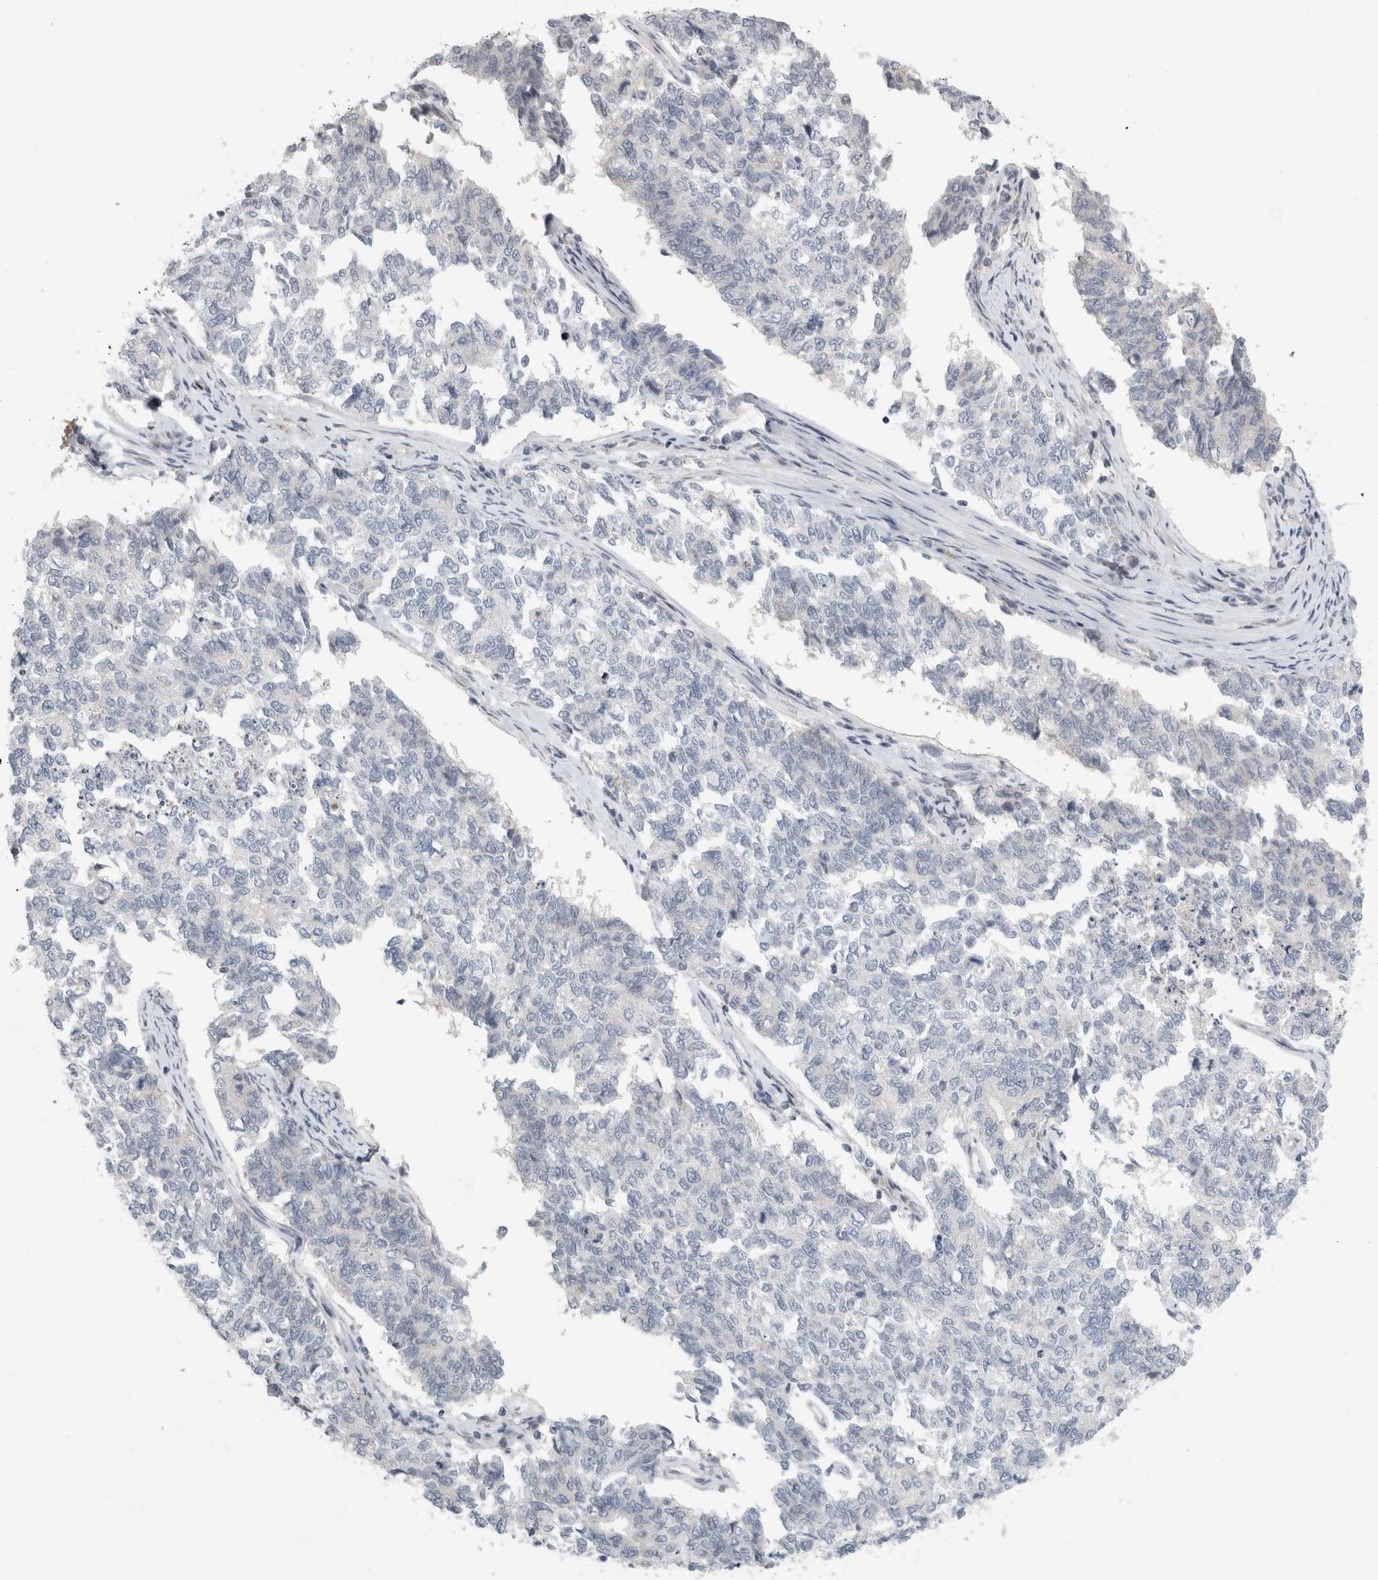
{"staining": {"intensity": "negative", "quantity": "none", "location": "none"}, "tissue": "cervical cancer", "cell_type": "Tumor cells", "image_type": "cancer", "snomed": [{"axis": "morphology", "description": "Squamous cell carcinoma, NOS"}, {"axis": "topography", "description": "Cervix"}], "caption": "A high-resolution micrograph shows immunohistochemistry (IHC) staining of cervical cancer, which demonstrates no significant staining in tumor cells.", "gene": "UTP25", "patient": {"sex": "female", "age": 63}}